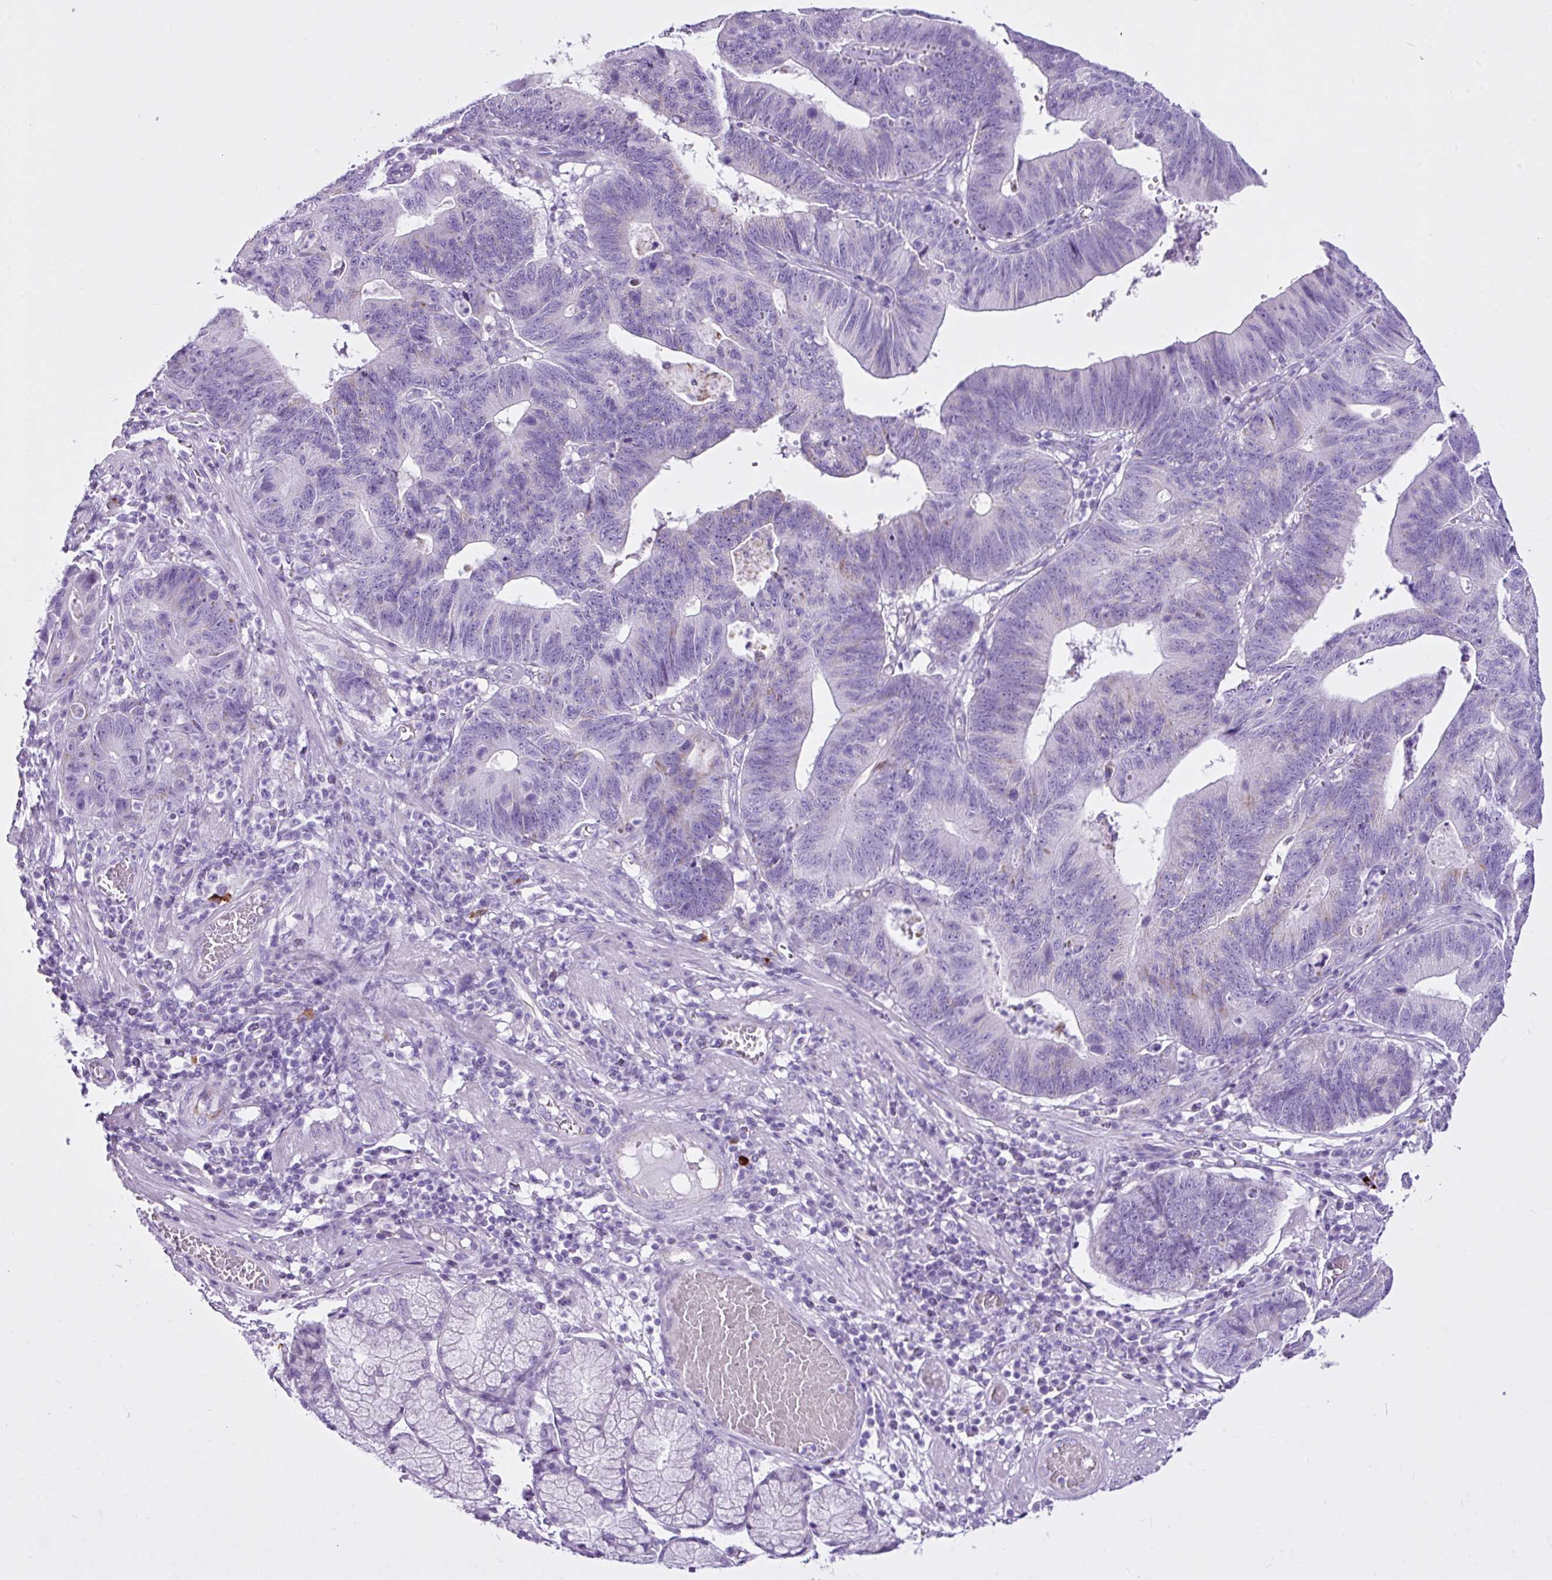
{"staining": {"intensity": "negative", "quantity": "none", "location": "none"}, "tissue": "stomach cancer", "cell_type": "Tumor cells", "image_type": "cancer", "snomed": [{"axis": "morphology", "description": "Adenocarcinoma, NOS"}, {"axis": "topography", "description": "Stomach"}], "caption": "Stomach cancer (adenocarcinoma) was stained to show a protein in brown. There is no significant staining in tumor cells.", "gene": "LILRB4", "patient": {"sex": "male", "age": 59}}